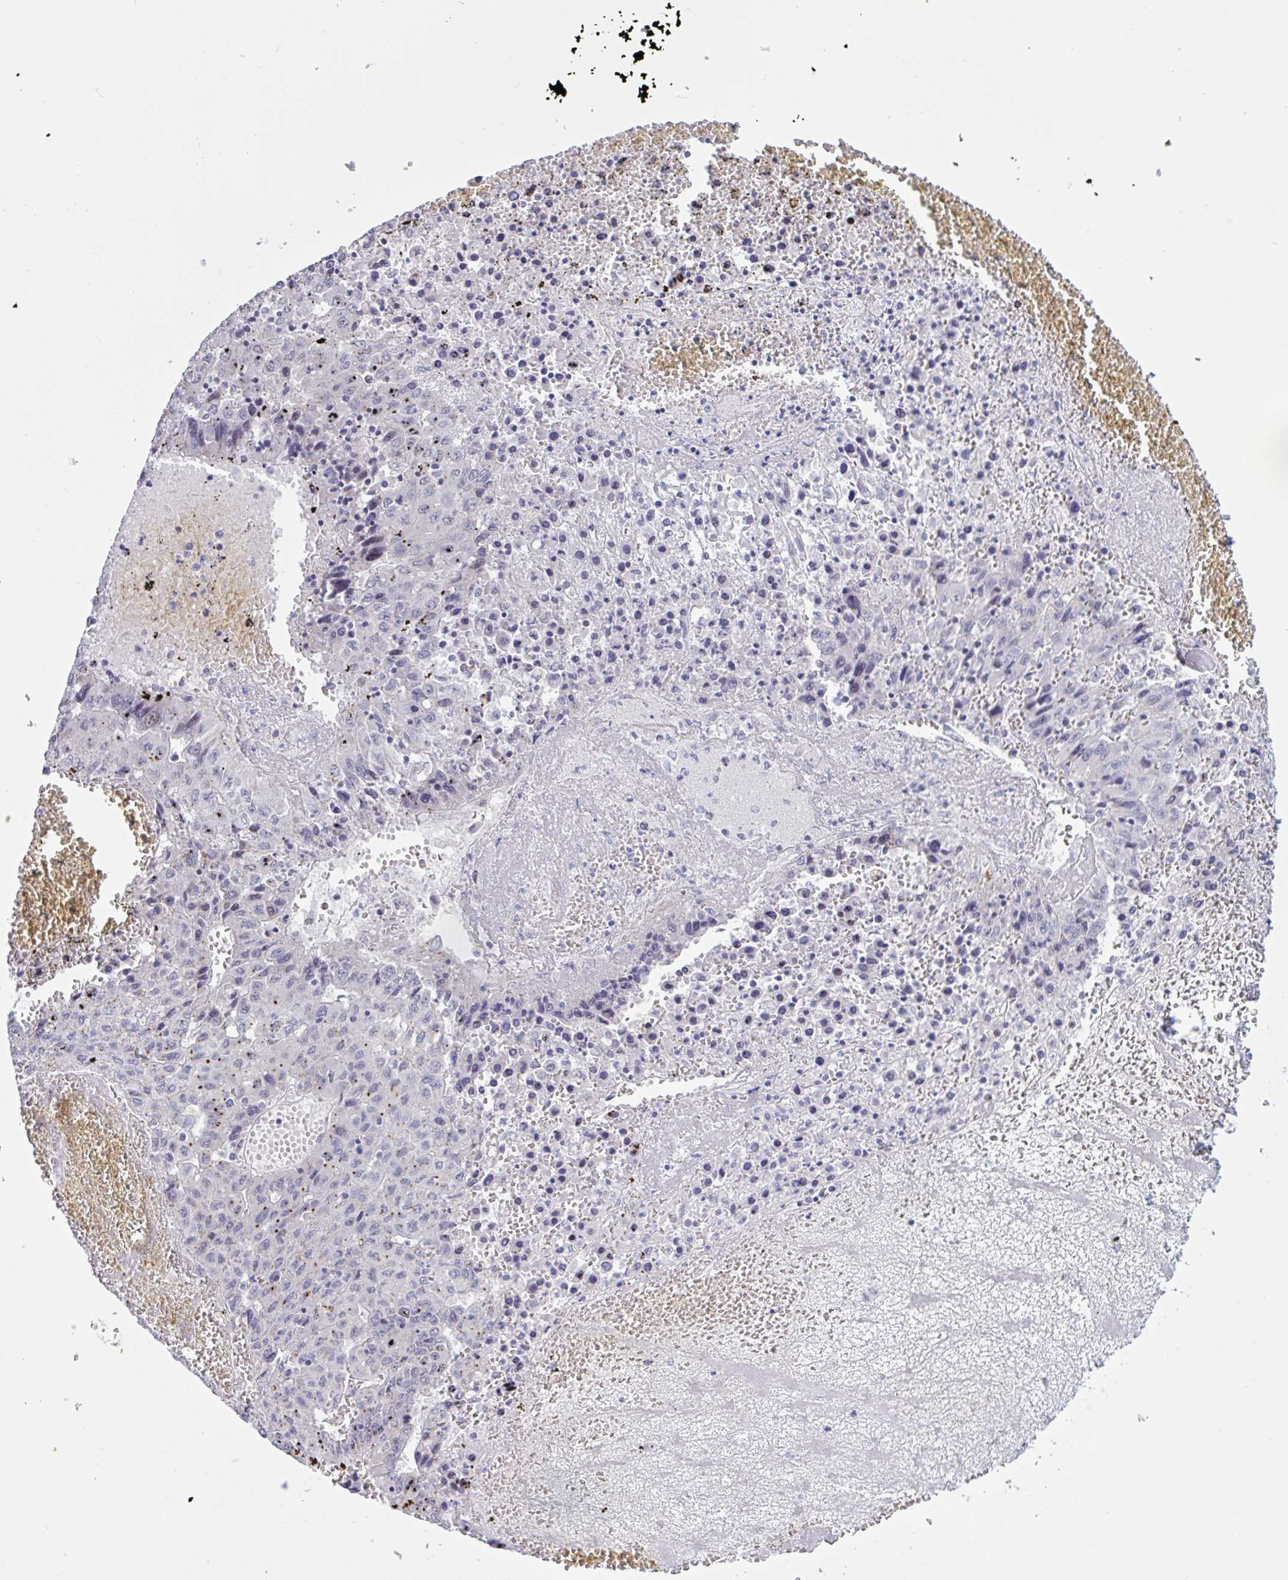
{"staining": {"intensity": "negative", "quantity": "none", "location": "none"}, "tissue": "liver cancer", "cell_type": "Tumor cells", "image_type": "cancer", "snomed": [{"axis": "morphology", "description": "Carcinoma, Hepatocellular, NOS"}, {"axis": "topography", "description": "Liver"}], "caption": "Tumor cells show no significant expression in liver hepatocellular carcinoma.", "gene": "TCEAL8", "patient": {"sex": "female", "age": 53}}